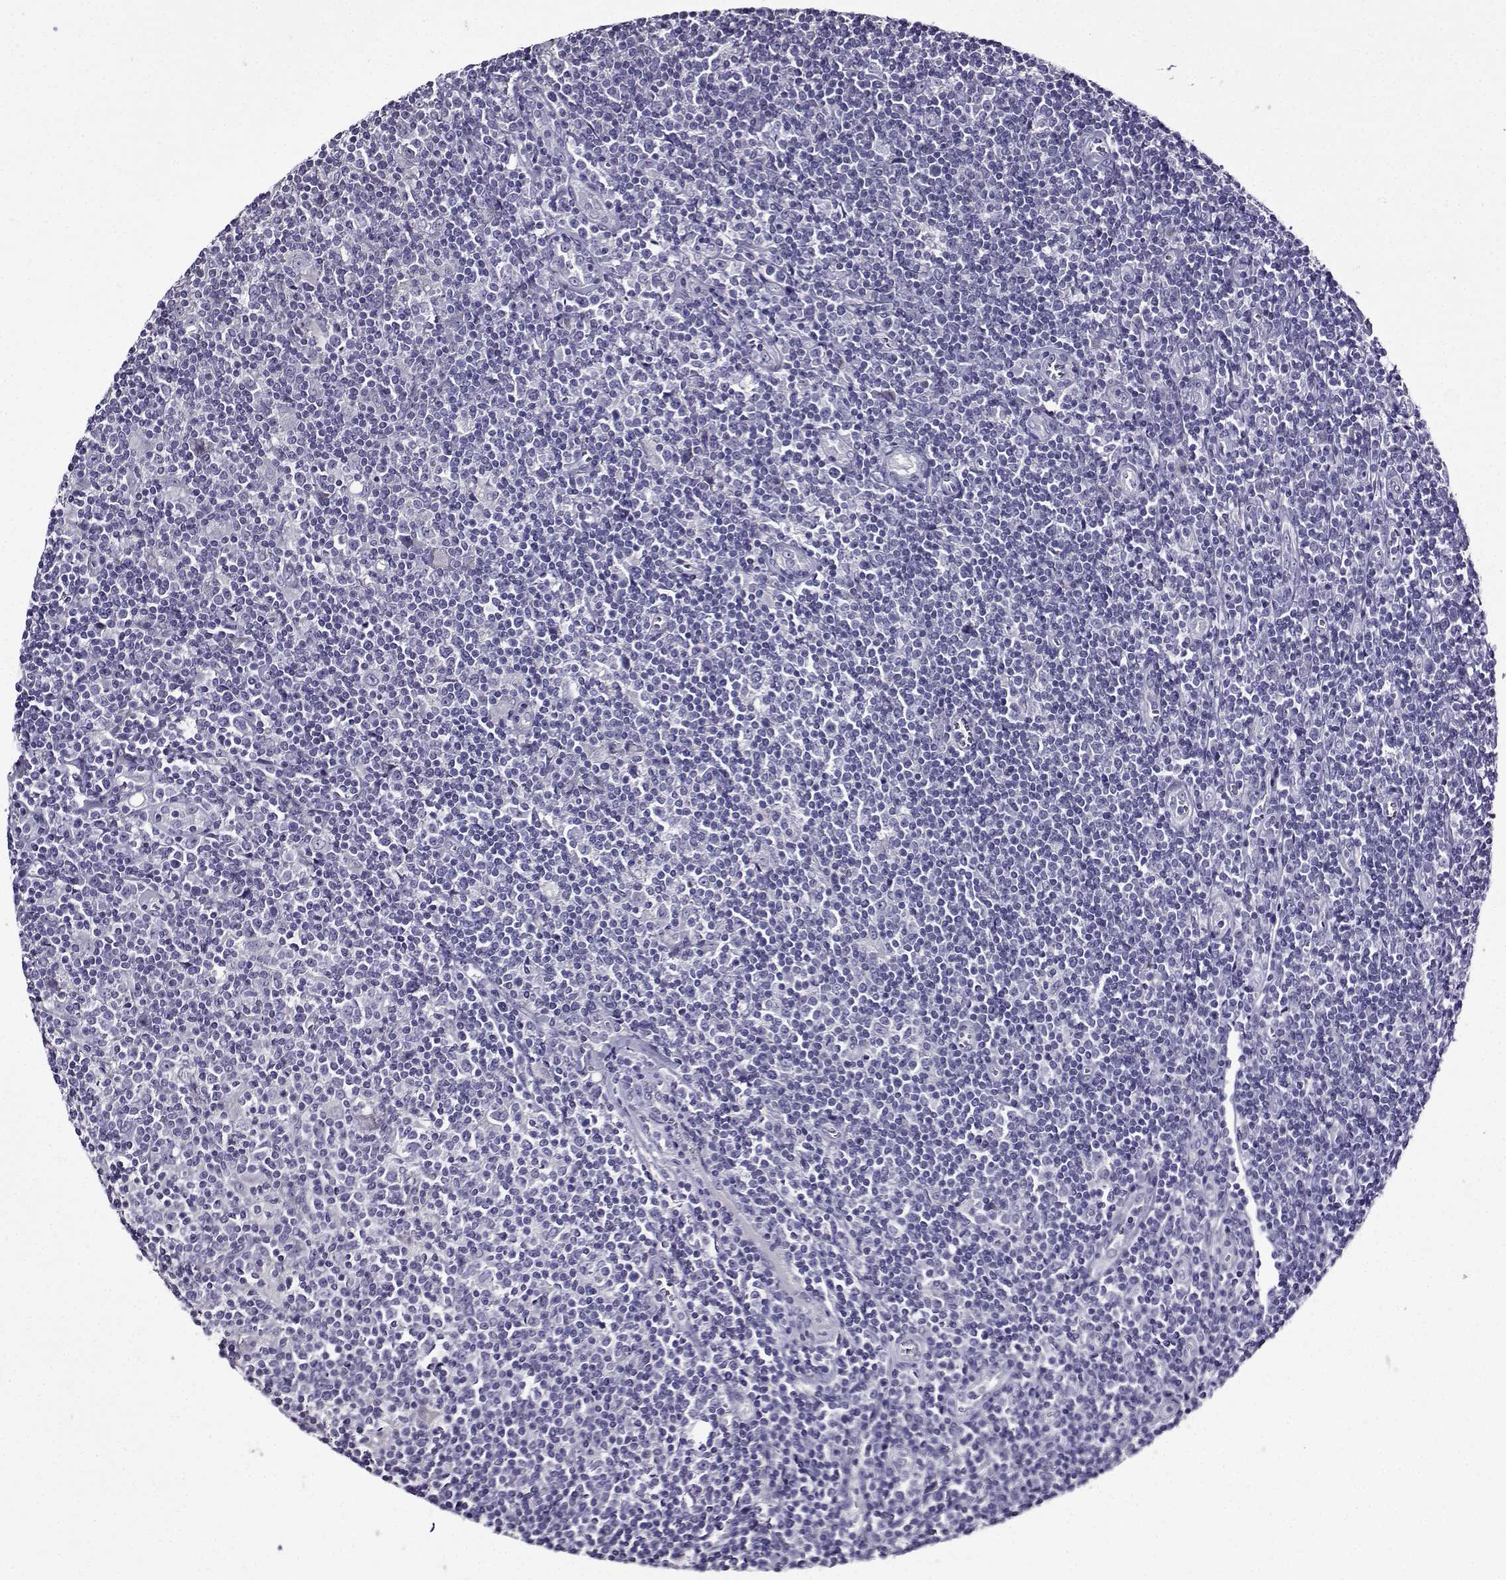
{"staining": {"intensity": "negative", "quantity": "none", "location": "none"}, "tissue": "lymphoma", "cell_type": "Tumor cells", "image_type": "cancer", "snomed": [{"axis": "morphology", "description": "Hodgkin's disease, NOS"}, {"axis": "topography", "description": "Lymph node"}], "caption": "This is an immunohistochemistry histopathology image of lymphoma. There is no expression in tumor cells.", "gene": "TMEM266", "patient": {"sex": "male", "age": 40}}